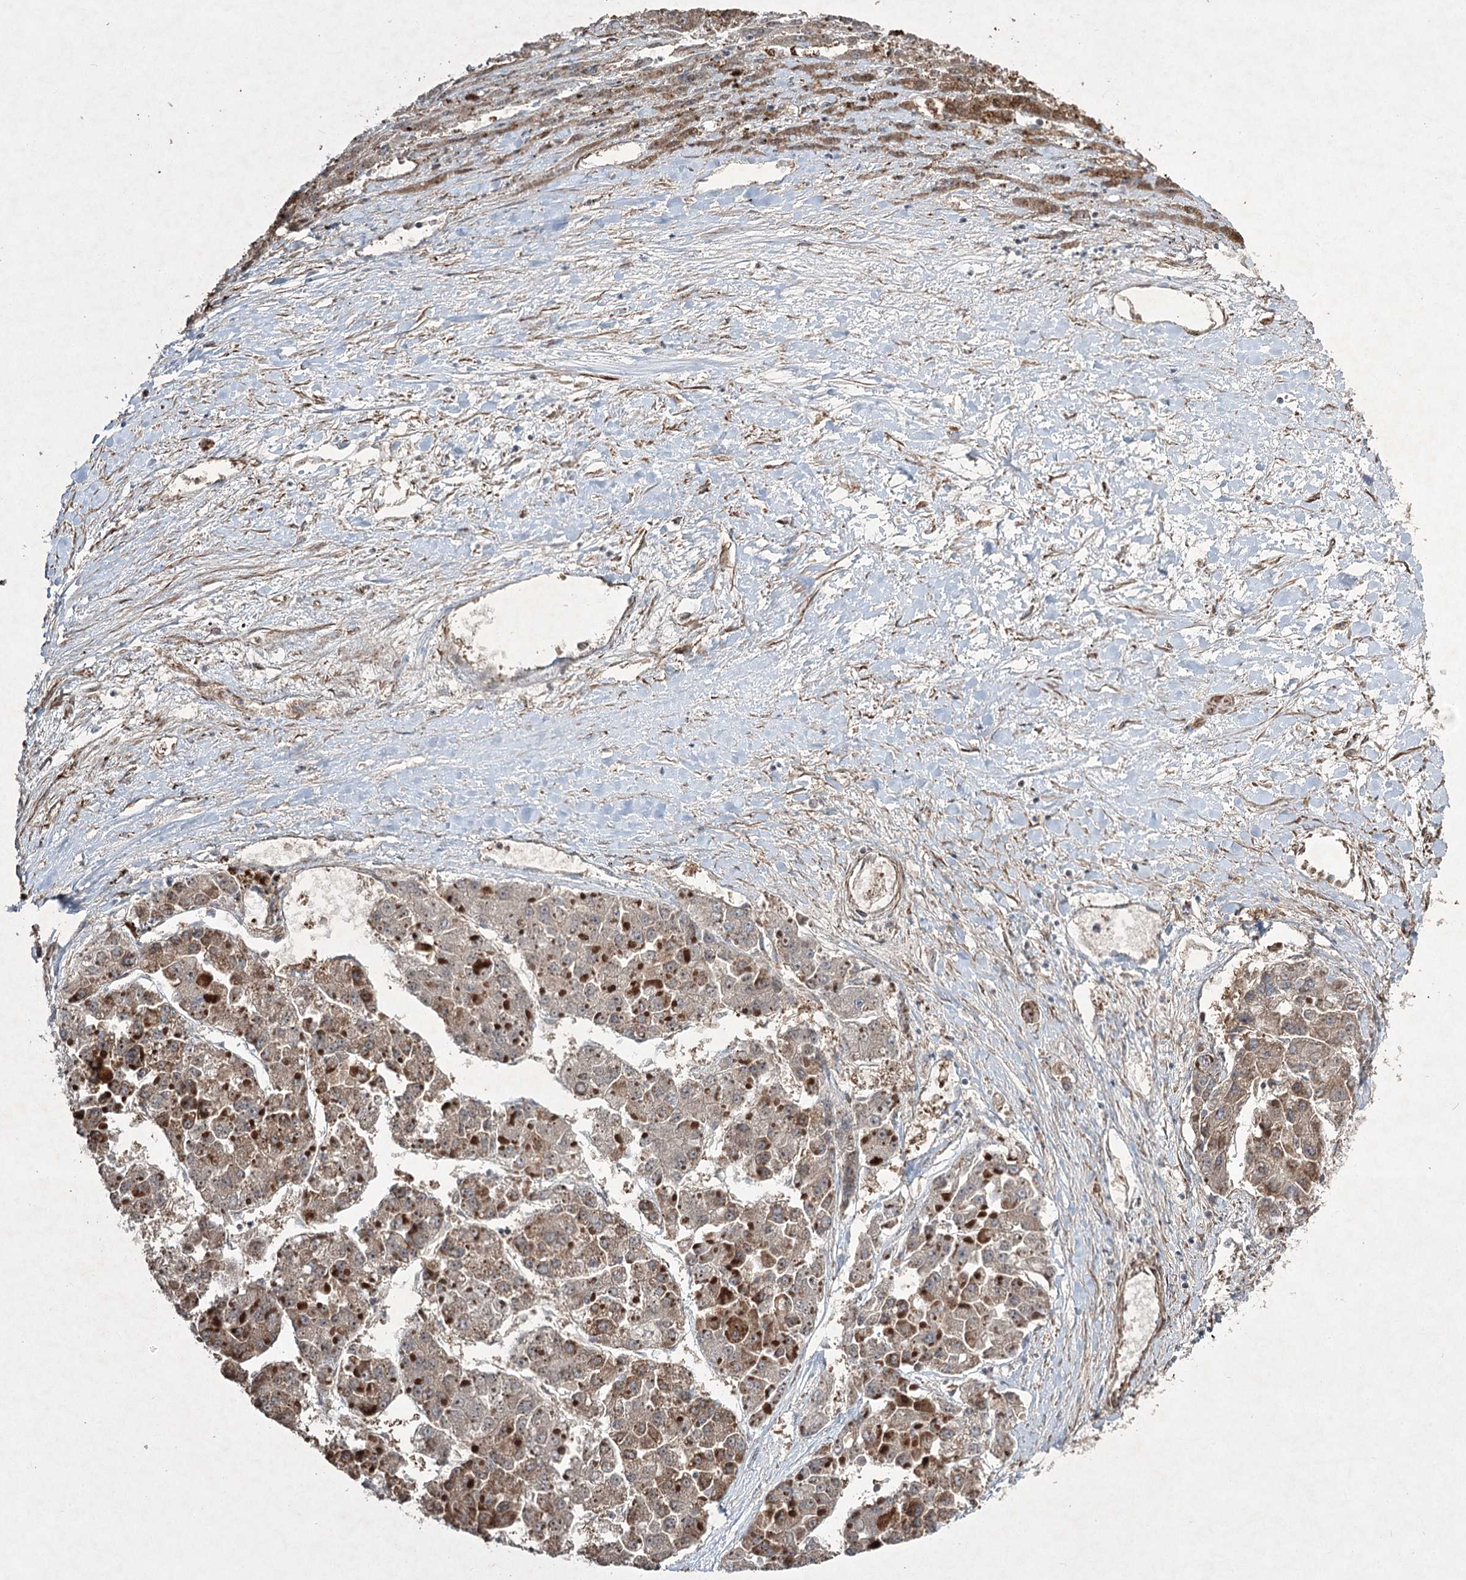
{"staining": {"intensity": "weak", "quantity": ">75%", "location": "cytoplasmic/membranous"}, "tissue": "liver cancer", "cell_type": "Tumor cells", "image_type": "cancer", "snomed": [{"axis": "morphology", "description": "Carcinoma, Hepatocellular, NOS"}, {"axis": "topography", "description": "Liver"}], "caption": "Liver cancer stained with DAB immunohistochemistry reveals low levels of weak cytoplasmic/membranous staining in about >75% of tumor cells.", "gene": "SERINC5", "patient": {"sex": "female", "age": 73}}